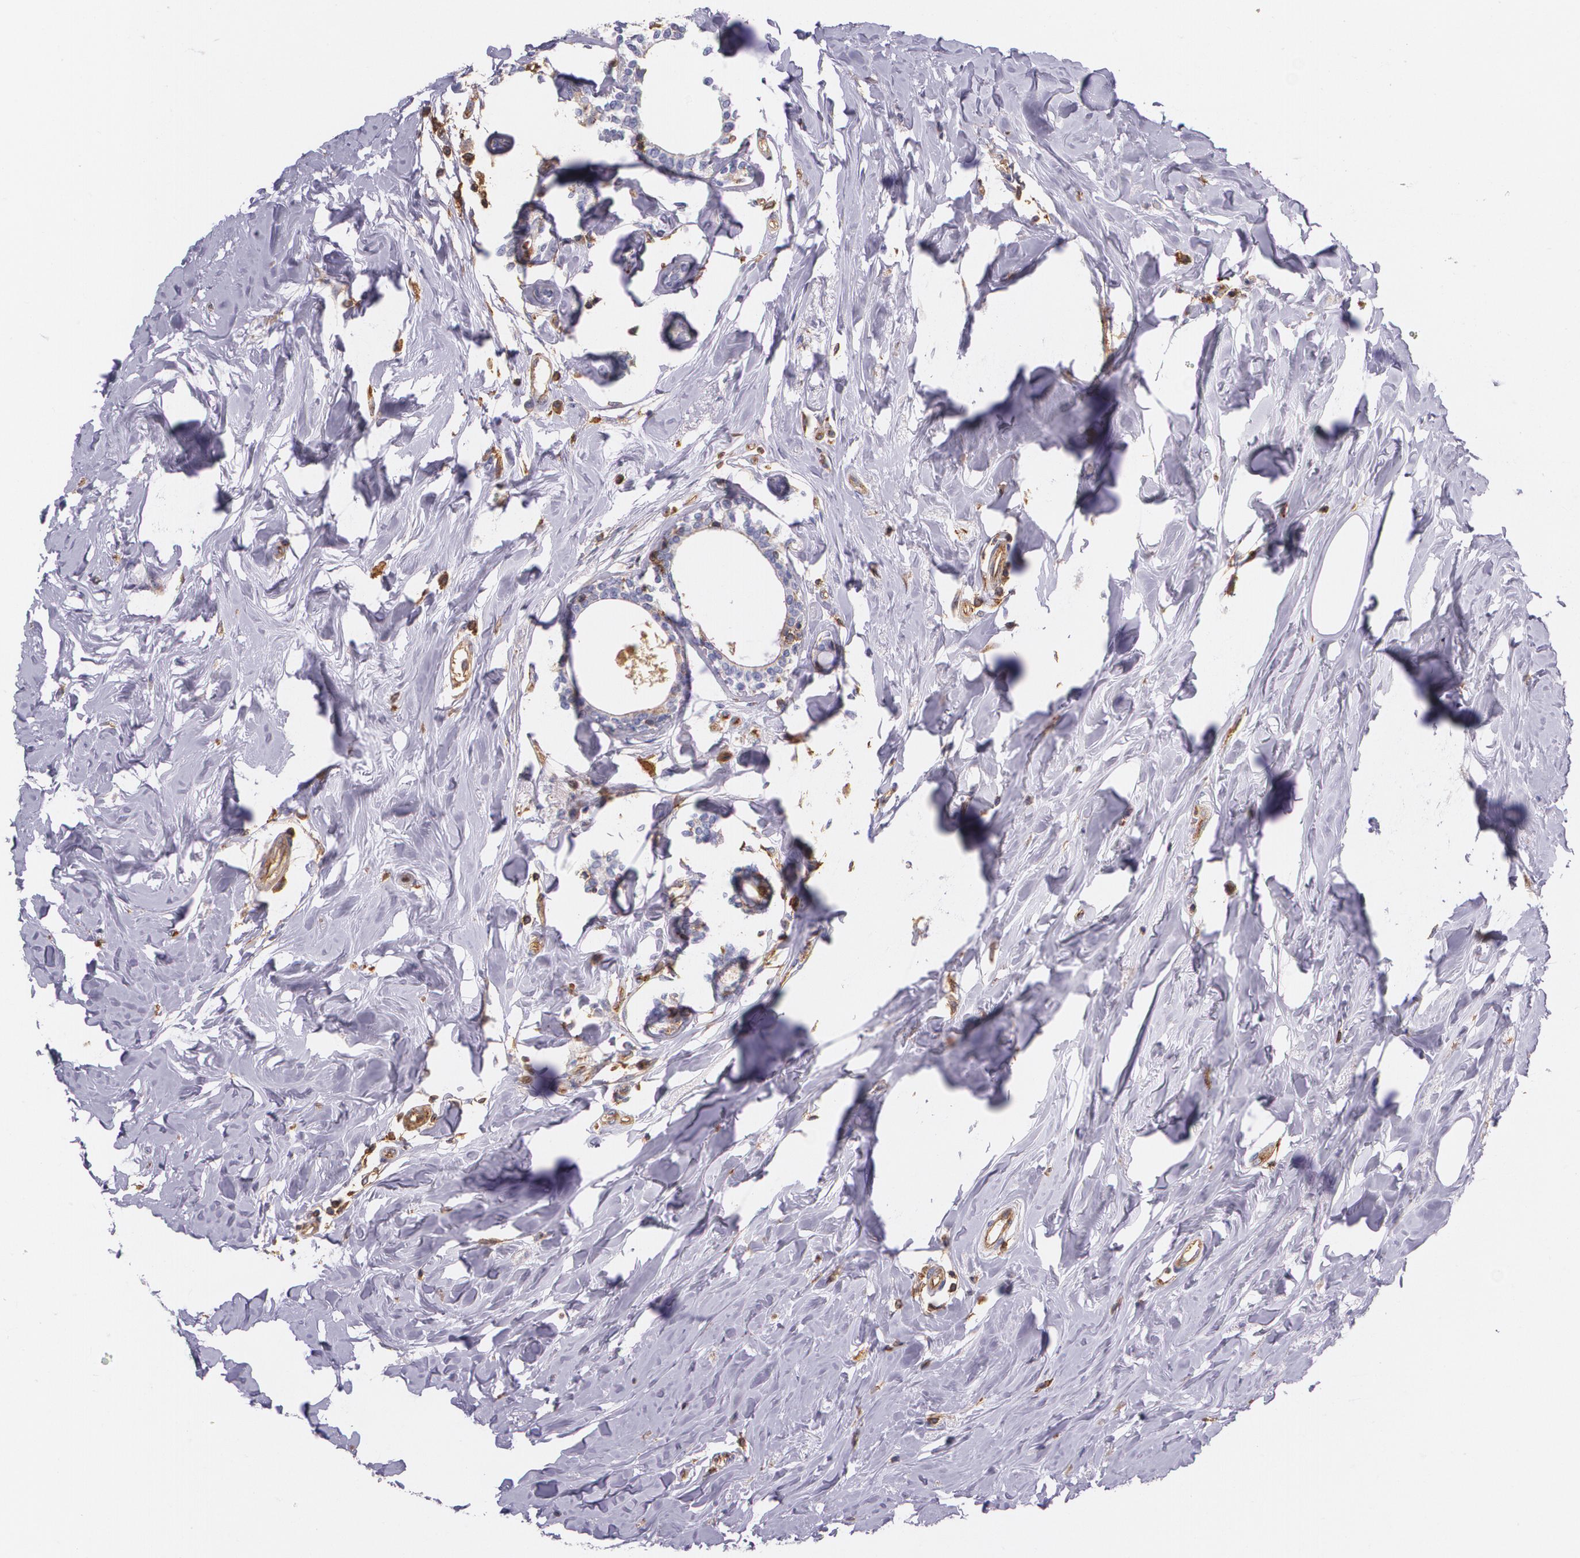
{"staining": {"intensity": "negative", "quantity": "none", "location": "none"}, "tissue": "breast cancer", "cell_type": "Tumor cells", "image_type": "cancer", "snomed": [{"axis": "morphology", "description": "Lobular carcinoma"}, {"axis": "topography", "description": "Breast"}], "caption": "Breast cancer (lobular carcinoma) stained for a protein using immunohistochemistry exhibits no positivity tumor cells.", "gene": "B2M", "patient": {"sex": "female", "age": 51}}